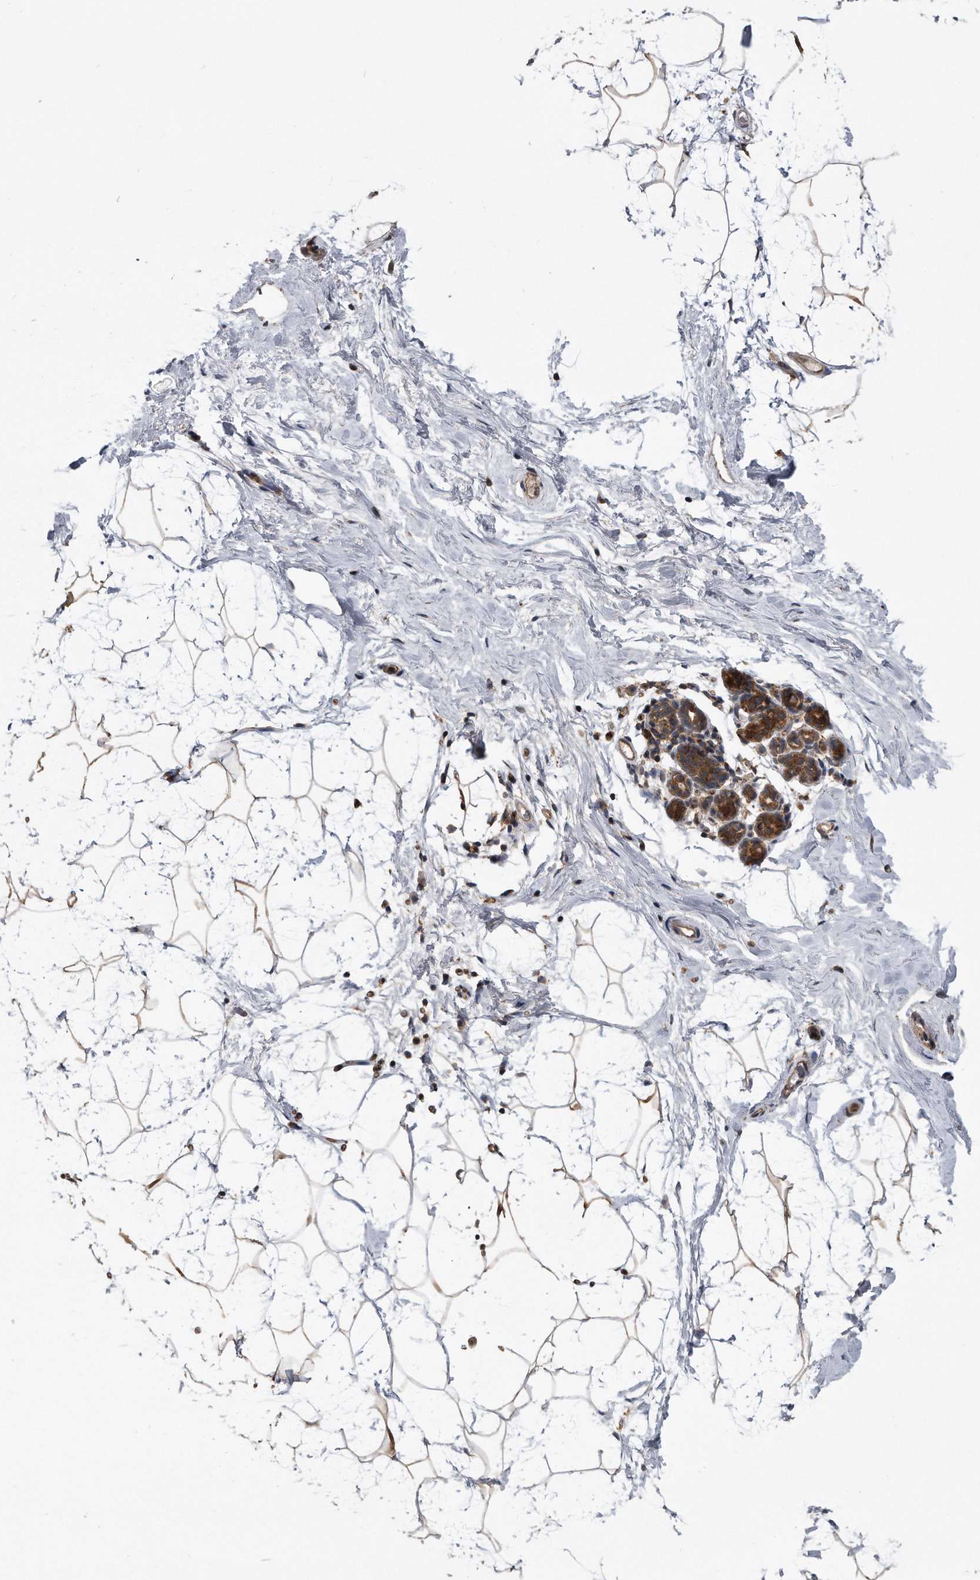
{"staining": {"intensity": "weak", "quantity": ">75%", "location": "cytoplasmic/membranous"}, "tissue": "breast", "cell_type": "Adipocytes", "image_type": "normal", "snomed": [{"axis": "morphology", "description": "Normal tissue, NOS"}, {"axis": "morphology", "description": "Lobular carcinoma"}, {"axis": "topography", "description": "Breast"}], "caption": "High-magnification brightfield microscopy of normal breast stained with DAB (brown) and counterstained with hematoxylin (blue). adipocytes exhibit weak cytoplasmic/membranous expression is present in about>75% of cells.", "gene": "ALPK2", "patient": {"sex": "female", "age": 62}}